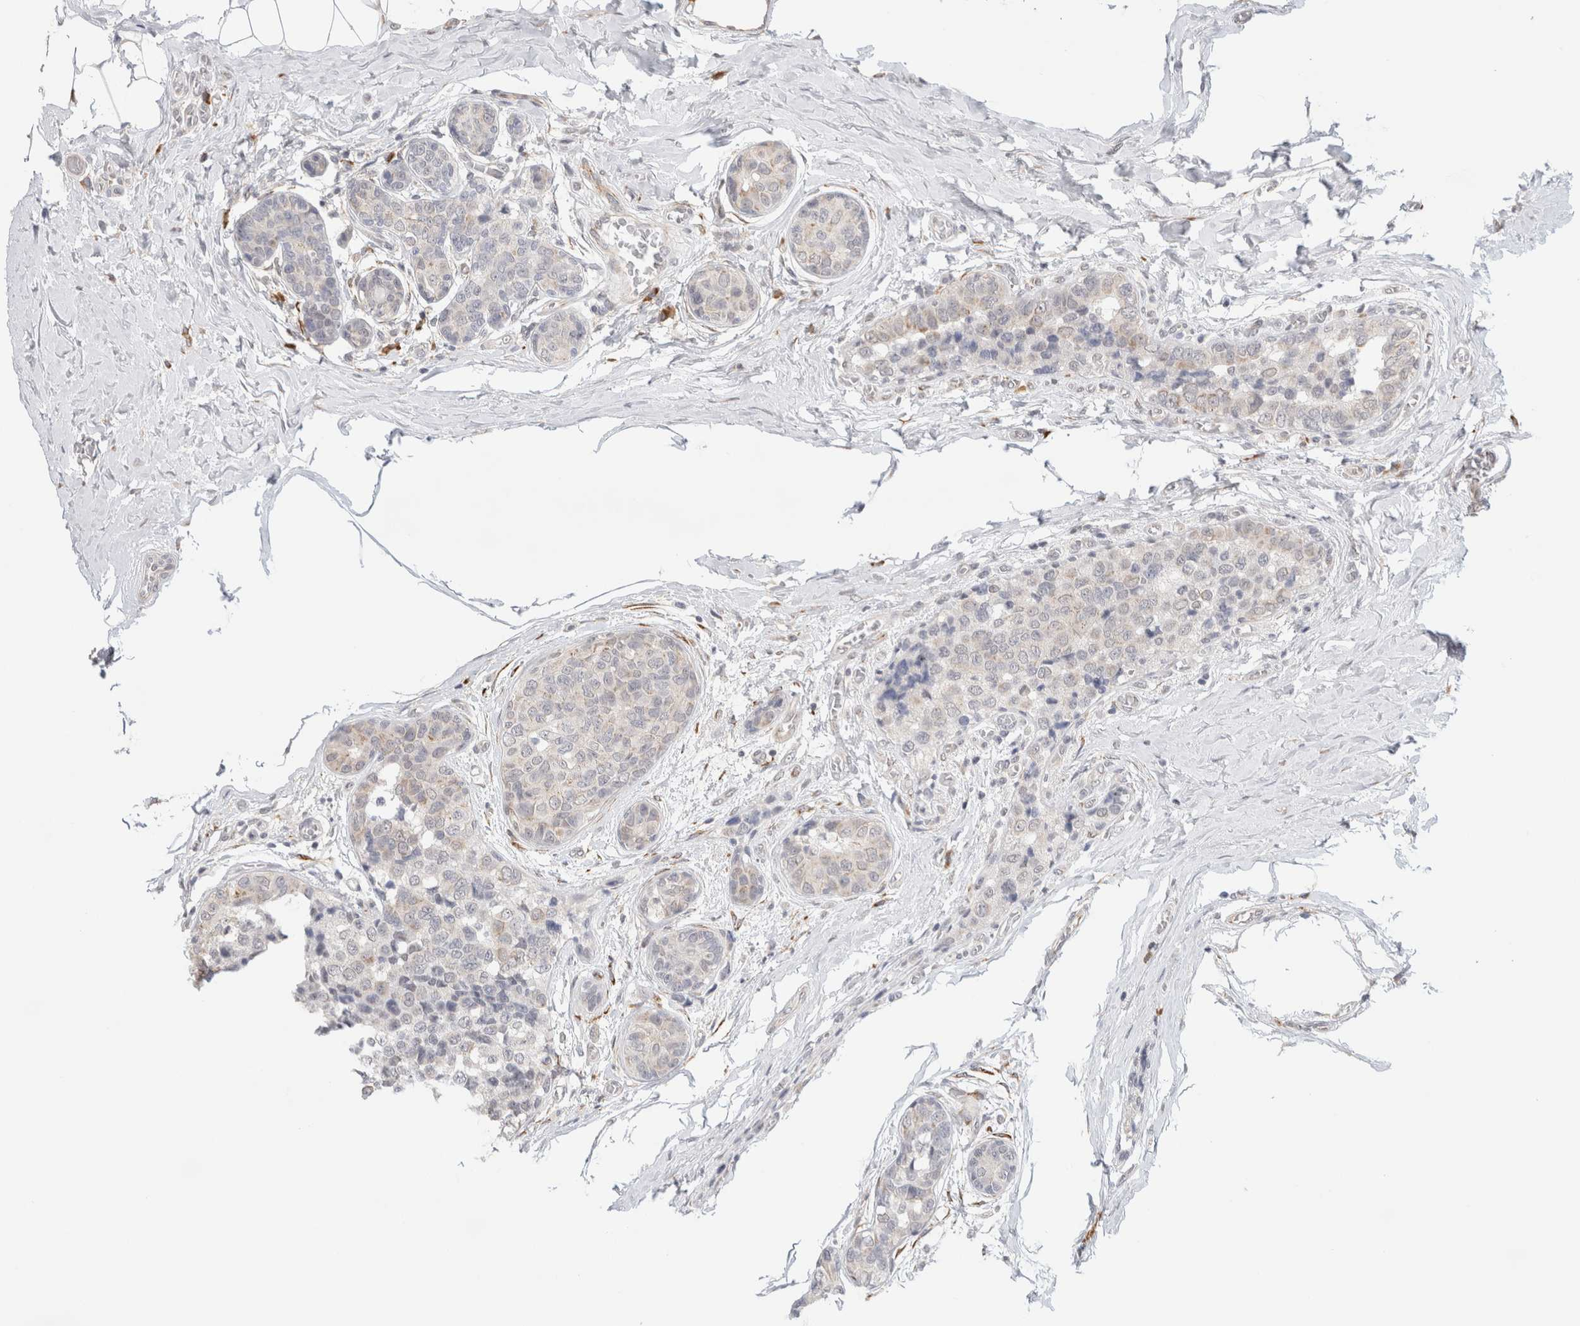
{"staining": {"intensity": "weak", "quantity": "<25%", "location": "cytoplasmic/membranous"}, "tissue": "breast cancer", "cell_type": "Tumor cells", "image_type": "cancer", "snomed": [{"axis": "morphology", "description": "Normal tissue, NOS"}, {"axis": "morphology", "description": "Duct carcinoma"}, {"axis": "topography", "description": "Breast"}], "caption": "Photomicrograph shows no protein positivity in tumor cells of invasive ductal carcinoma (breast) tissue.", "gene": "HDLBP", "patient": {"sex": "female", "age": 43}}